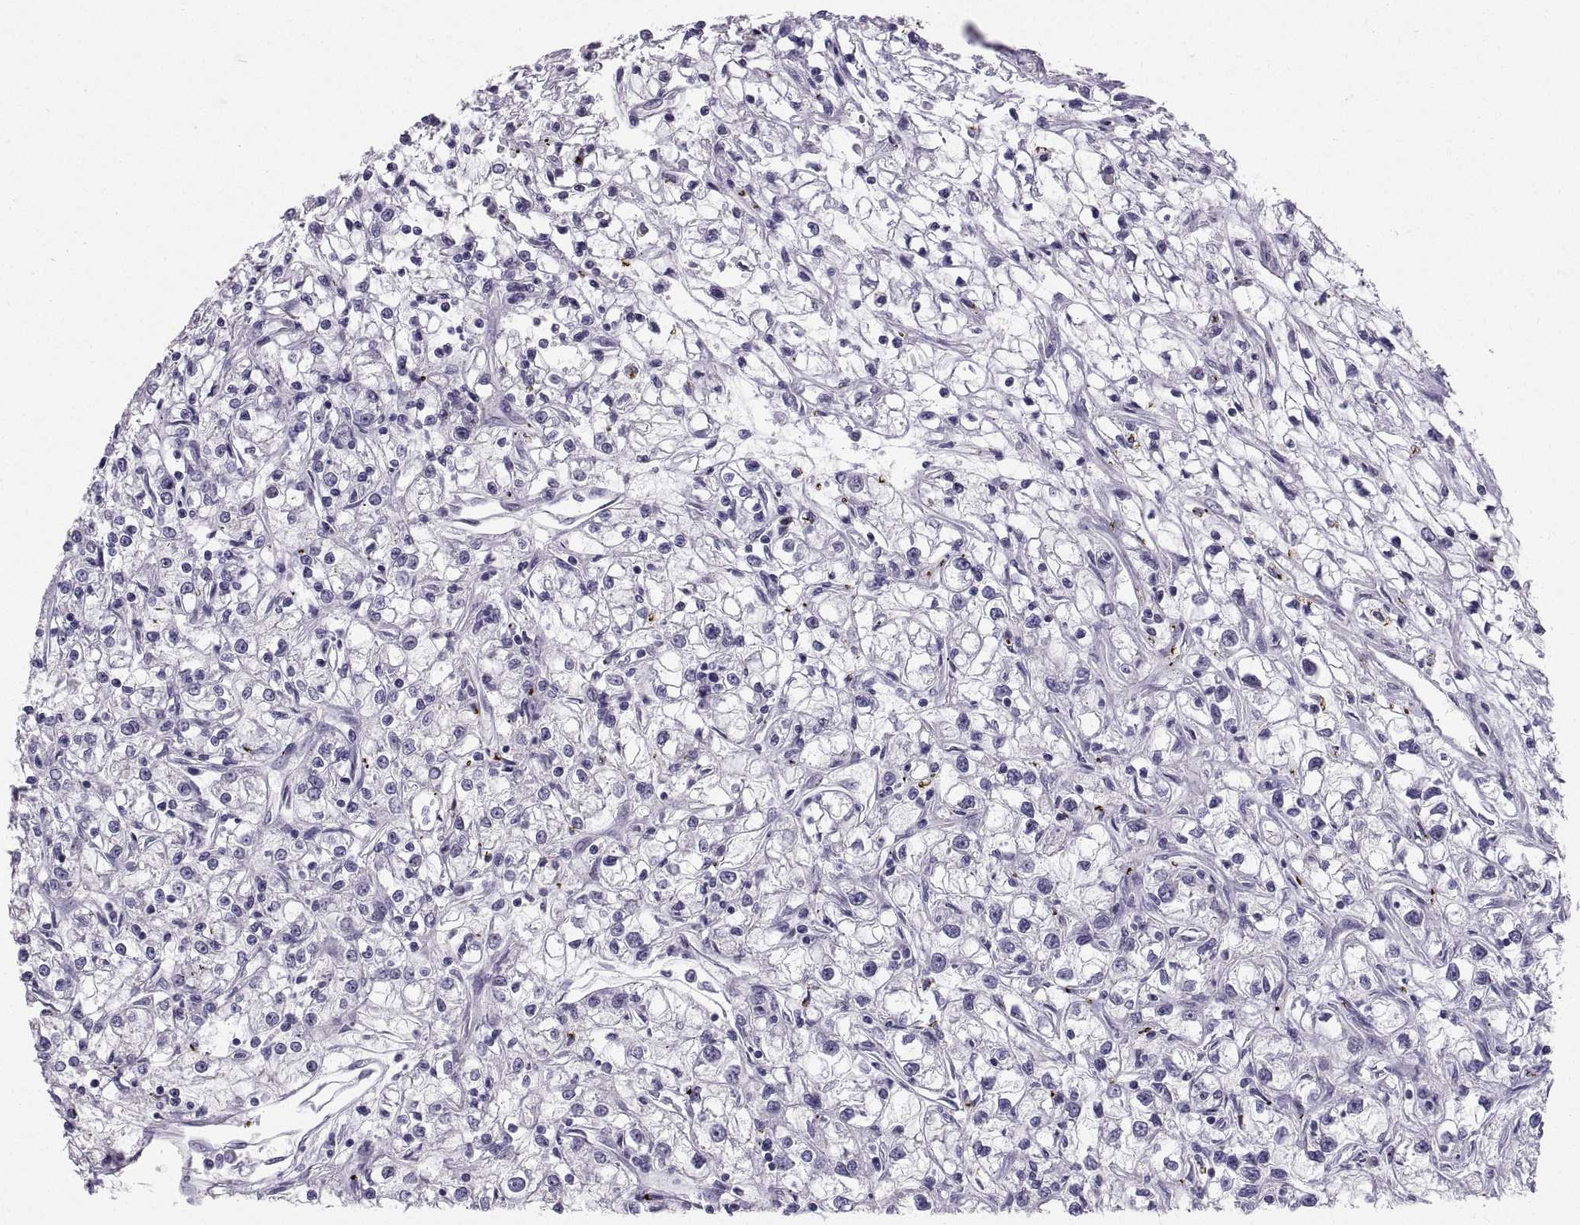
{"staining": {"intensity": "negative", "quantity": "none", "location": "none"}, "tissue": "renal cancer", "cell_type": "Tumor cells", "image_type": "cancer", "snomed": [{"axis": "morphology", "description": "Adenocarcinoma, NOS"}, {"axis": "topography", "description": "Kidney"}], "caption": "High magnification brightfield microscopy of renal adenocarcinoma stained with DAB (3,3'-diaminobenzidine) (brown) and counterstained with hematoxylin (blue): tumor cells show no significant positivity.", "gene": "PTN", "patient": {"sex": "female", "age": 59}}